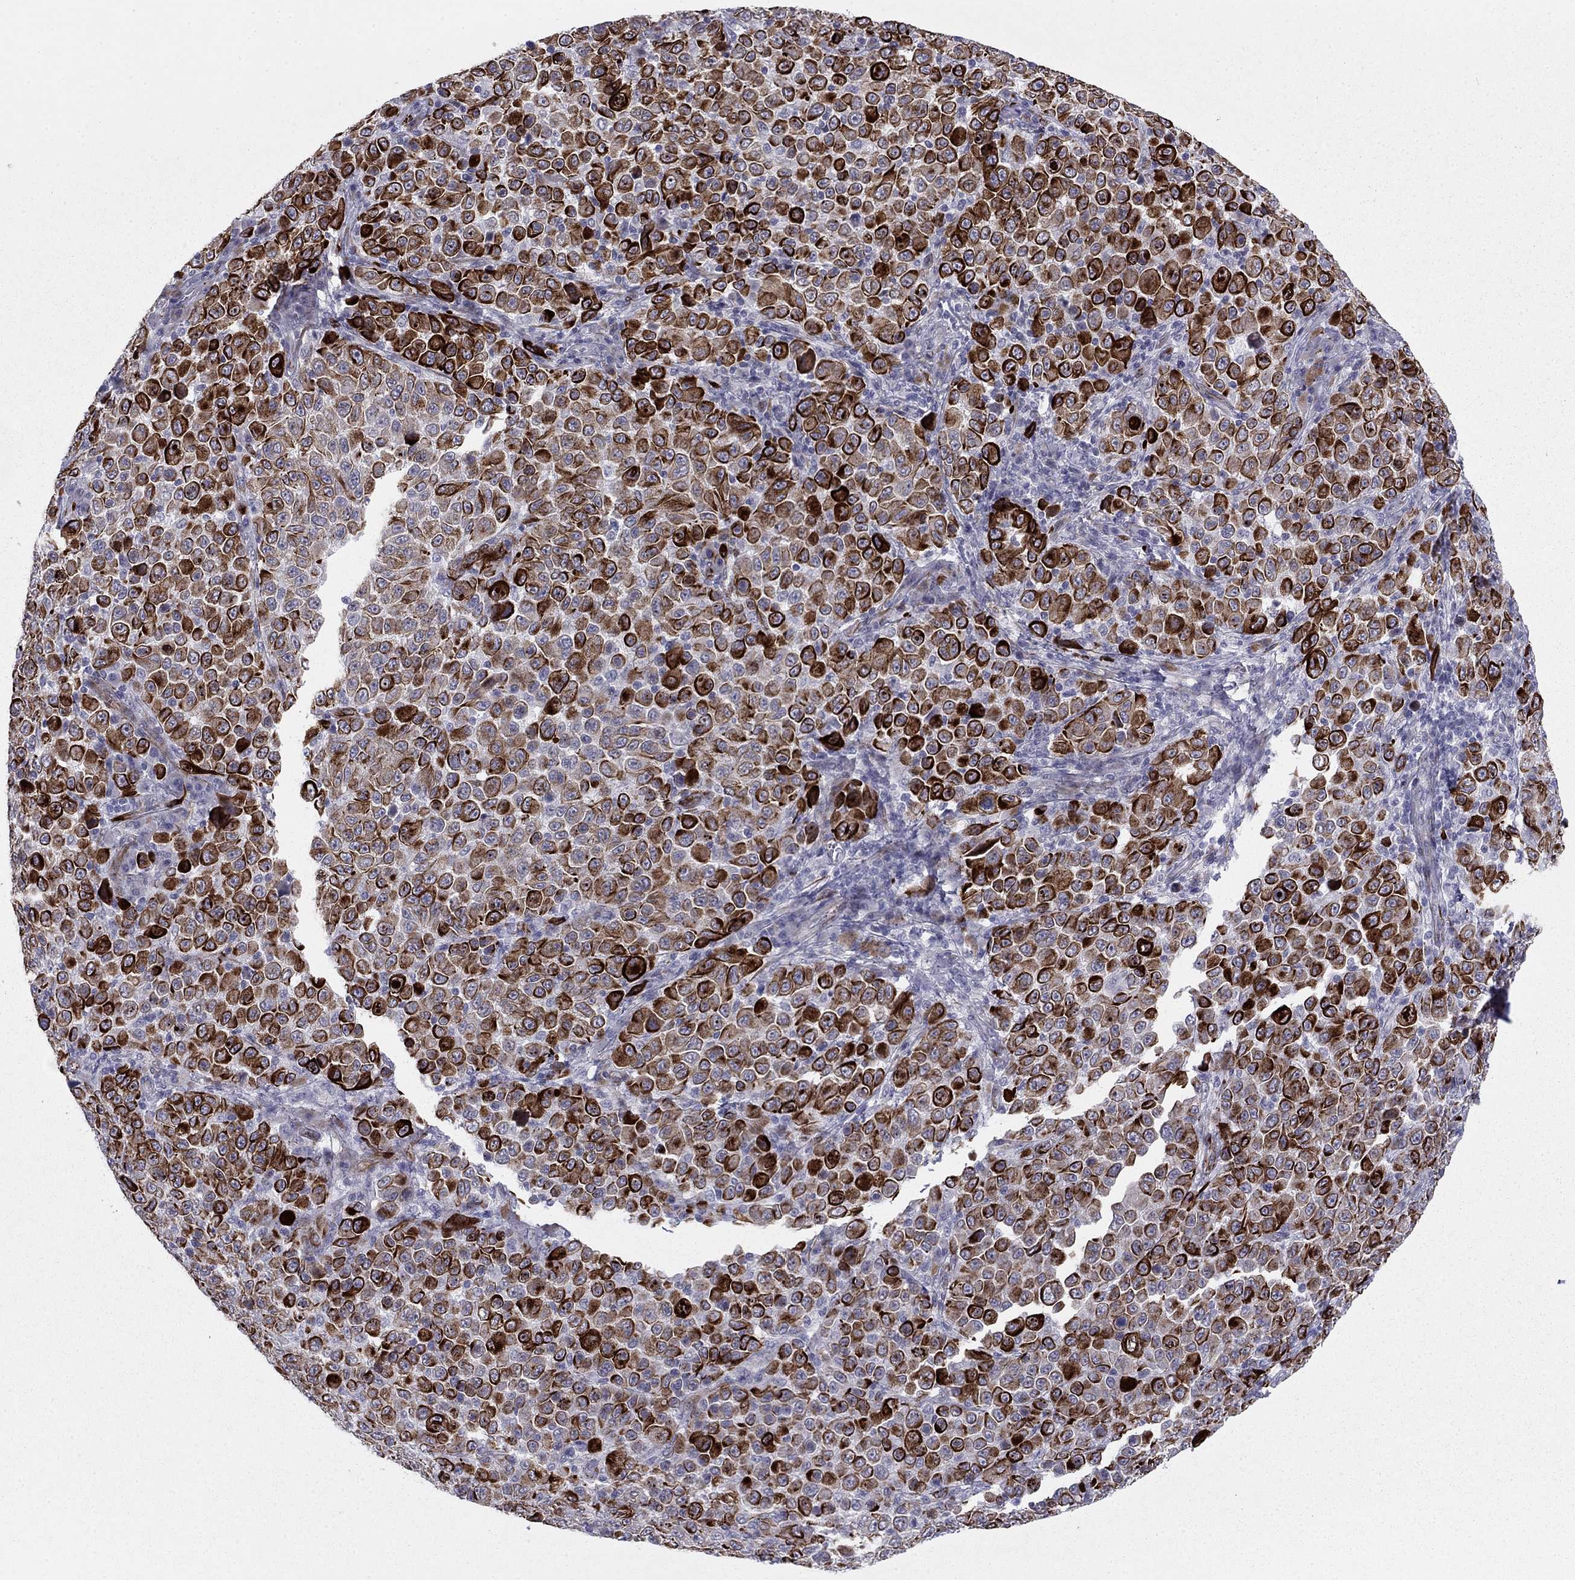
{"staining": {"intensity": "strong", "quantity": "25%-75%", "location": "cytoplasmic/membranous"}, "tissue": "melanoma", "cell_type": "Tumor cells", "image_type": "cancer", "snomed": [{"axis": "morphology", "description": "Malignant melanoma, NOS"}, {"axis": "topography", "description": "Skin"}], "caption": "A brown stain labels strong cytoplasmic/membranous positivity of a protein in melanoma tumor cells.", "gene": "ANKS4B", "patient": {"sex": "female", "age": 57}}